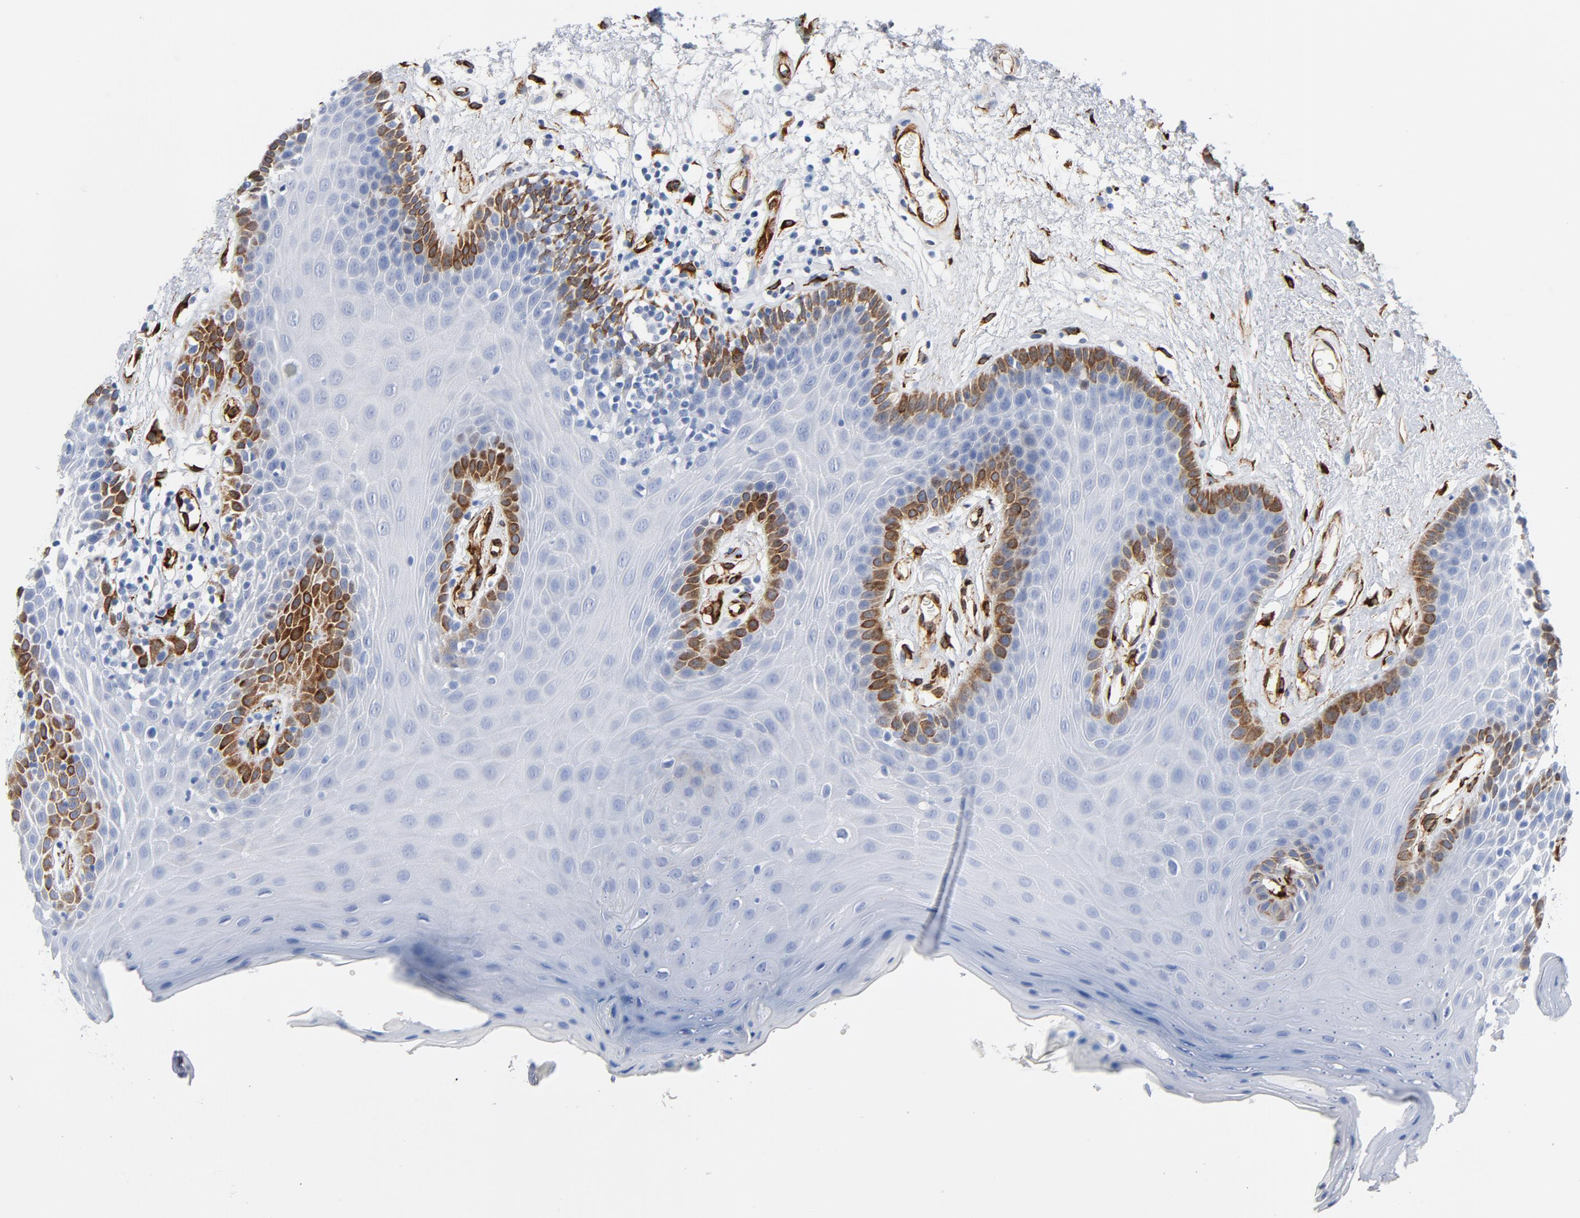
{"staining": {"intensity": "strong", "quantity": "<25%", "location": "cytoplasmic/membranous"}, "tissue": "oral mucosa", "cell_type": "Squamous epithelial cells", "image_type": "normal", "snomed": [{"axis": "morphology", "description": "Normal tissue, NOS"}, {"axis": "morphology", "description": "Squamous cell carcinoma, NOS"}, {"axis": "topography", "description": "Skeletal muscle"}, {"axis": "topography", "description": "Oral tissue"}, {"axis": "topography", "description": "Head-Neck"}], "caption": "Brown immunohistochemical staining in normal oral mucosa exhibits strong cytoplasmic/membranous staining in approximately <25% of squamous epithelial cells. Using DAB (3,3'-diaminobenzidine) (brown) and hematoxylin (blue) stains, captured at high magnification using brightfield microscopy.", "gene": "SERPINH1", "patient": {"sex": "male", "age": 71}}